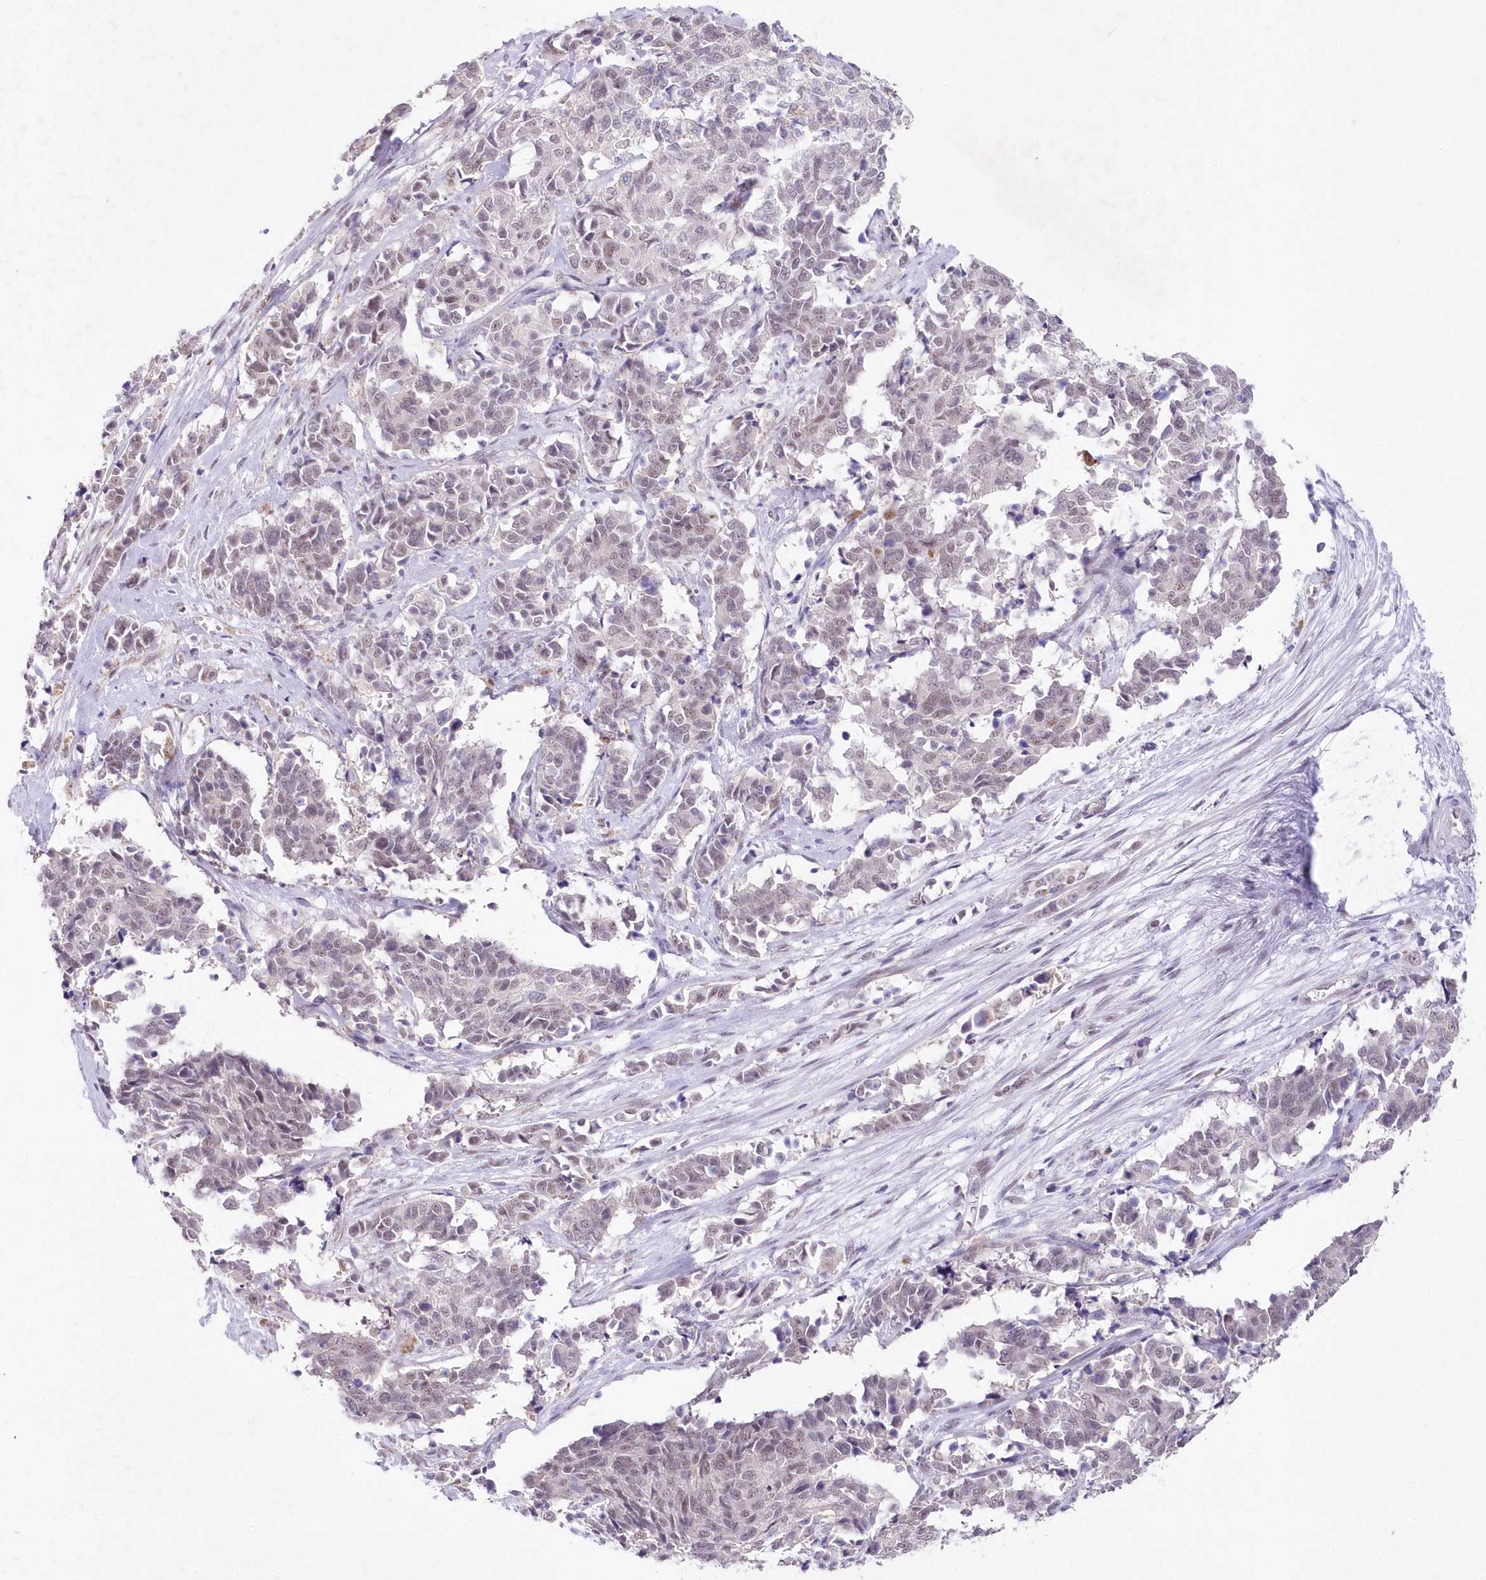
{"staining": {"intensity": "weak", "quantity": "<25%", "location": "nuclear"}, "tissue": "cervical cancer", "cell_type": "Tumor cells", "image_type": "cancer", "snomed": [{"axis": "morphology", "description": "Normal tissue, NOS"}, {"axis": "morphology", "description": "Squamous cell carcinoma, NOS"}, {"axis": "topography", "description": "Cervix"}], "caption": "Immunohistochemical staining of cervical squamous cell carcinoma displays no significant staining in tumor cells. (DAB immunohistochemistry (IHC), high magnification).", "gene": "RBM27", "patient": {"sex": "female", "age": 35}}